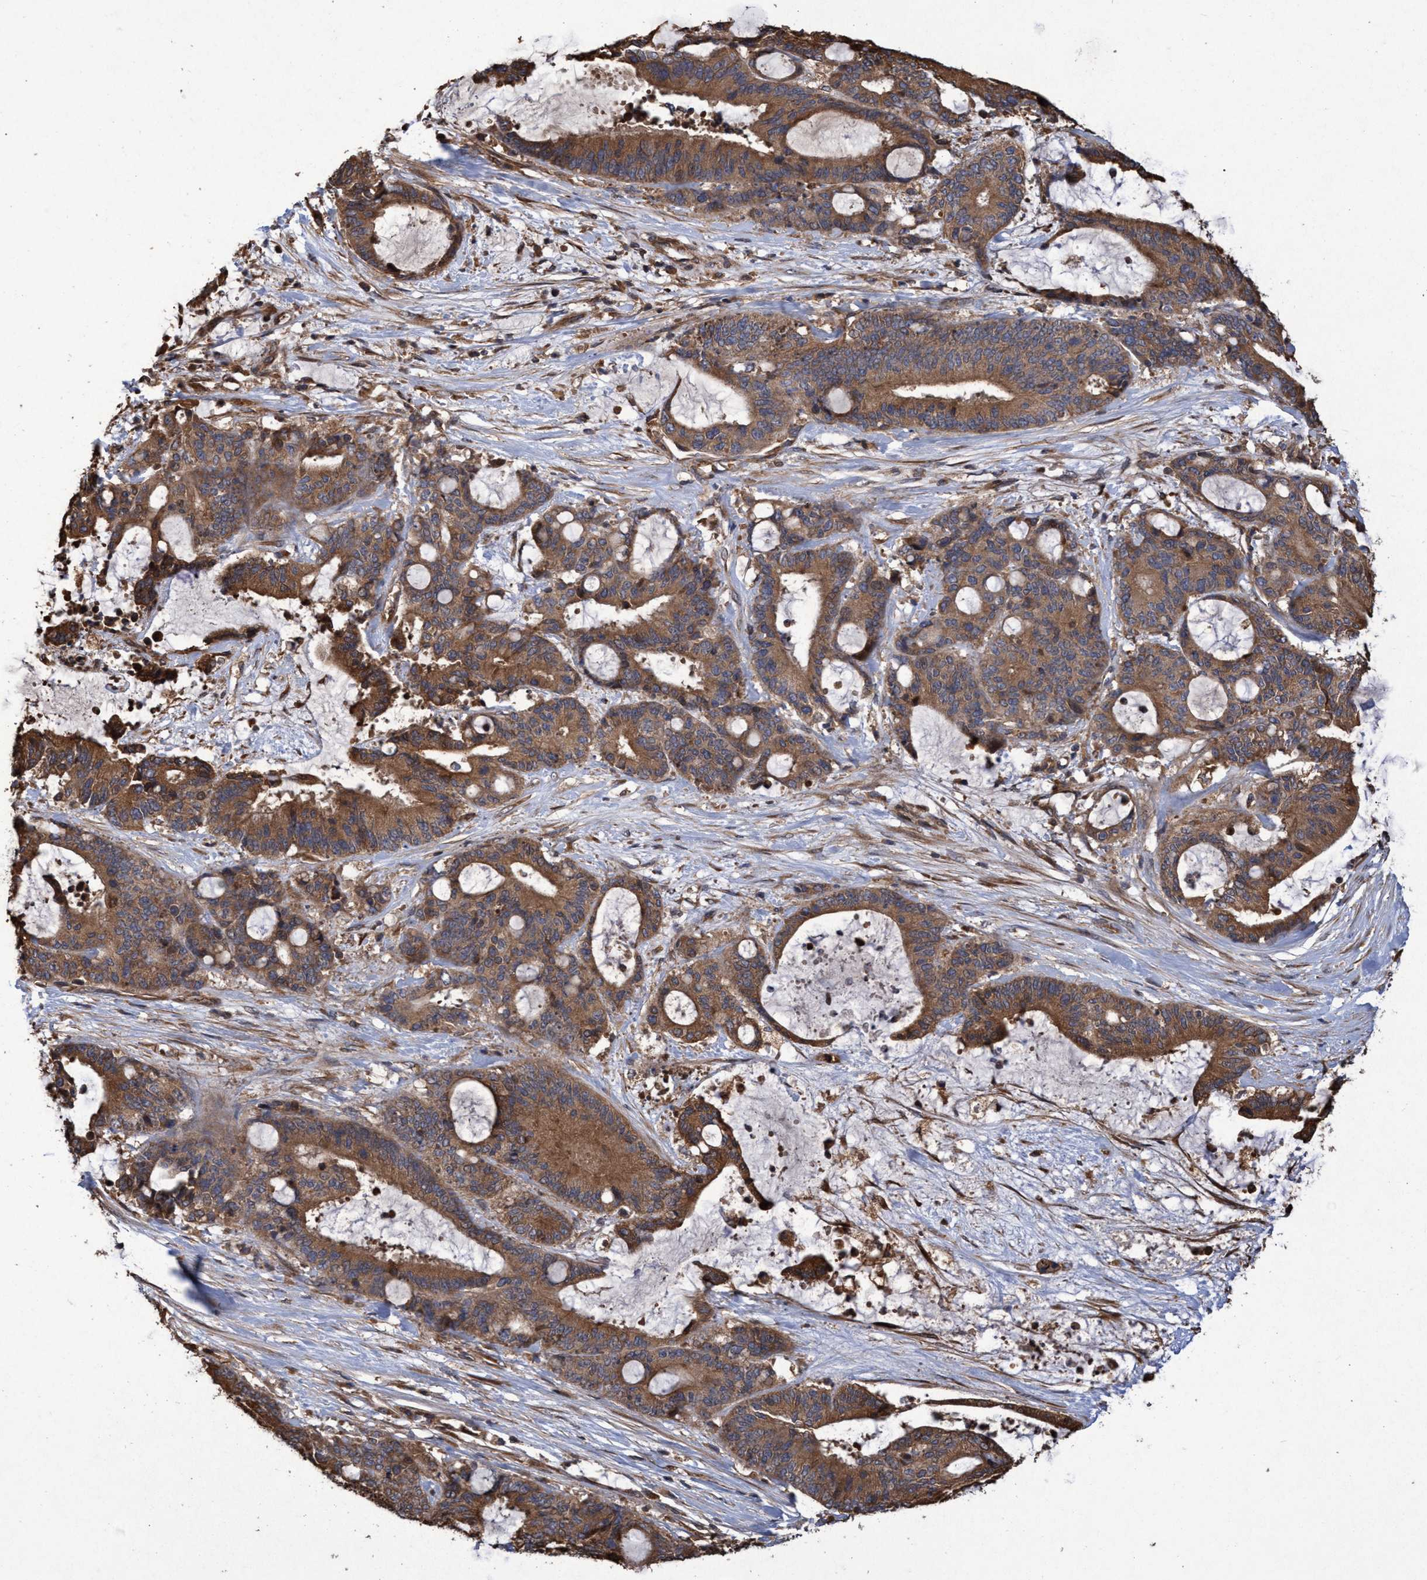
{"staining": {"intensity": "moderate", "quantity": ">75%", "location": "cytoplasmic/membranous"}, "tissue": "liver cancer", "cell_type": "Tumor cells", "image_type": "cancer", "snomed": [{"axis": "morphology", "description": "Normal tissue, NOS"}, {"axis": "morphology", "description": "Cholangiocarcinoma"}, {"axis": "topography", "description": "Liver"}, {"axis": "topography", "description": "Peripheral nerve tissue"}], "caption": "Immunohistochemistry (IHC) image of liver cholangiocarcinoma stained for a protein (brown), which displays medium levels of moderate cytoplasmic/membranous positivity in about >75% of tumor cells.", "gene": "CHMP6", "patient": {"sex": "female", "age": 73}}